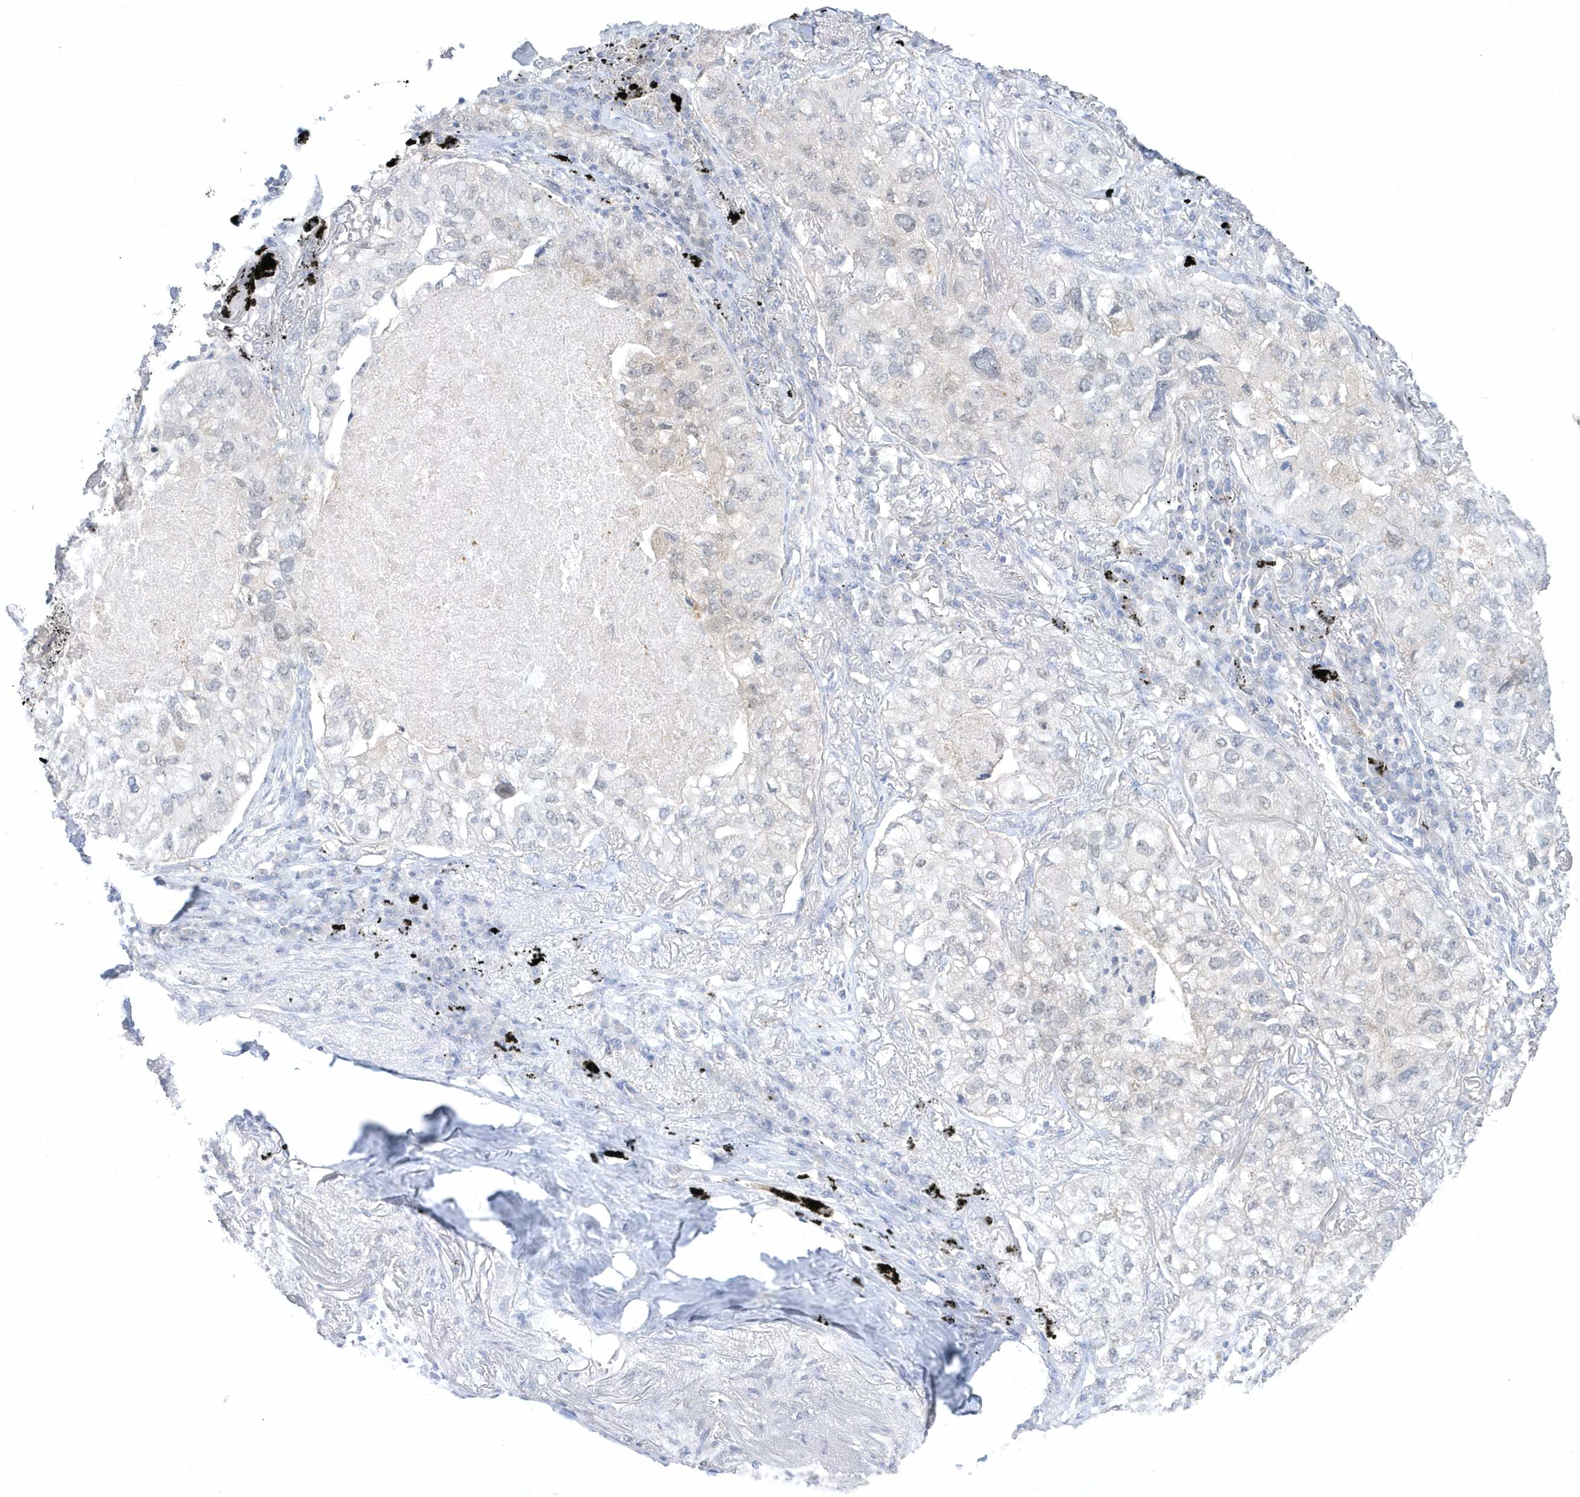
{"staining": {"intensity": "negative", "quantity": "none", "location": "none"}, "tissue": "lung cancer", "cell_type": "Tumor cells", "image_type": "cancer", "snomed": [{"axis": "morphology", "description": "Adenocarcinoma, NOS"}, {"axis": "topography", "description": "Lung"}], "caption": "High magnification brightfield microscopy of adenocarcinoma (lung) stained with DAB (brown) and counterstained with hematoxylin (blue): tumor cells show no significant expression. (DAB (3,3'-diaminobenzidine) IHC visualized using brightfield microscopy, high magnification).", "gene": "PCBD1", "patient": {"sex": "male", "age": 65}}